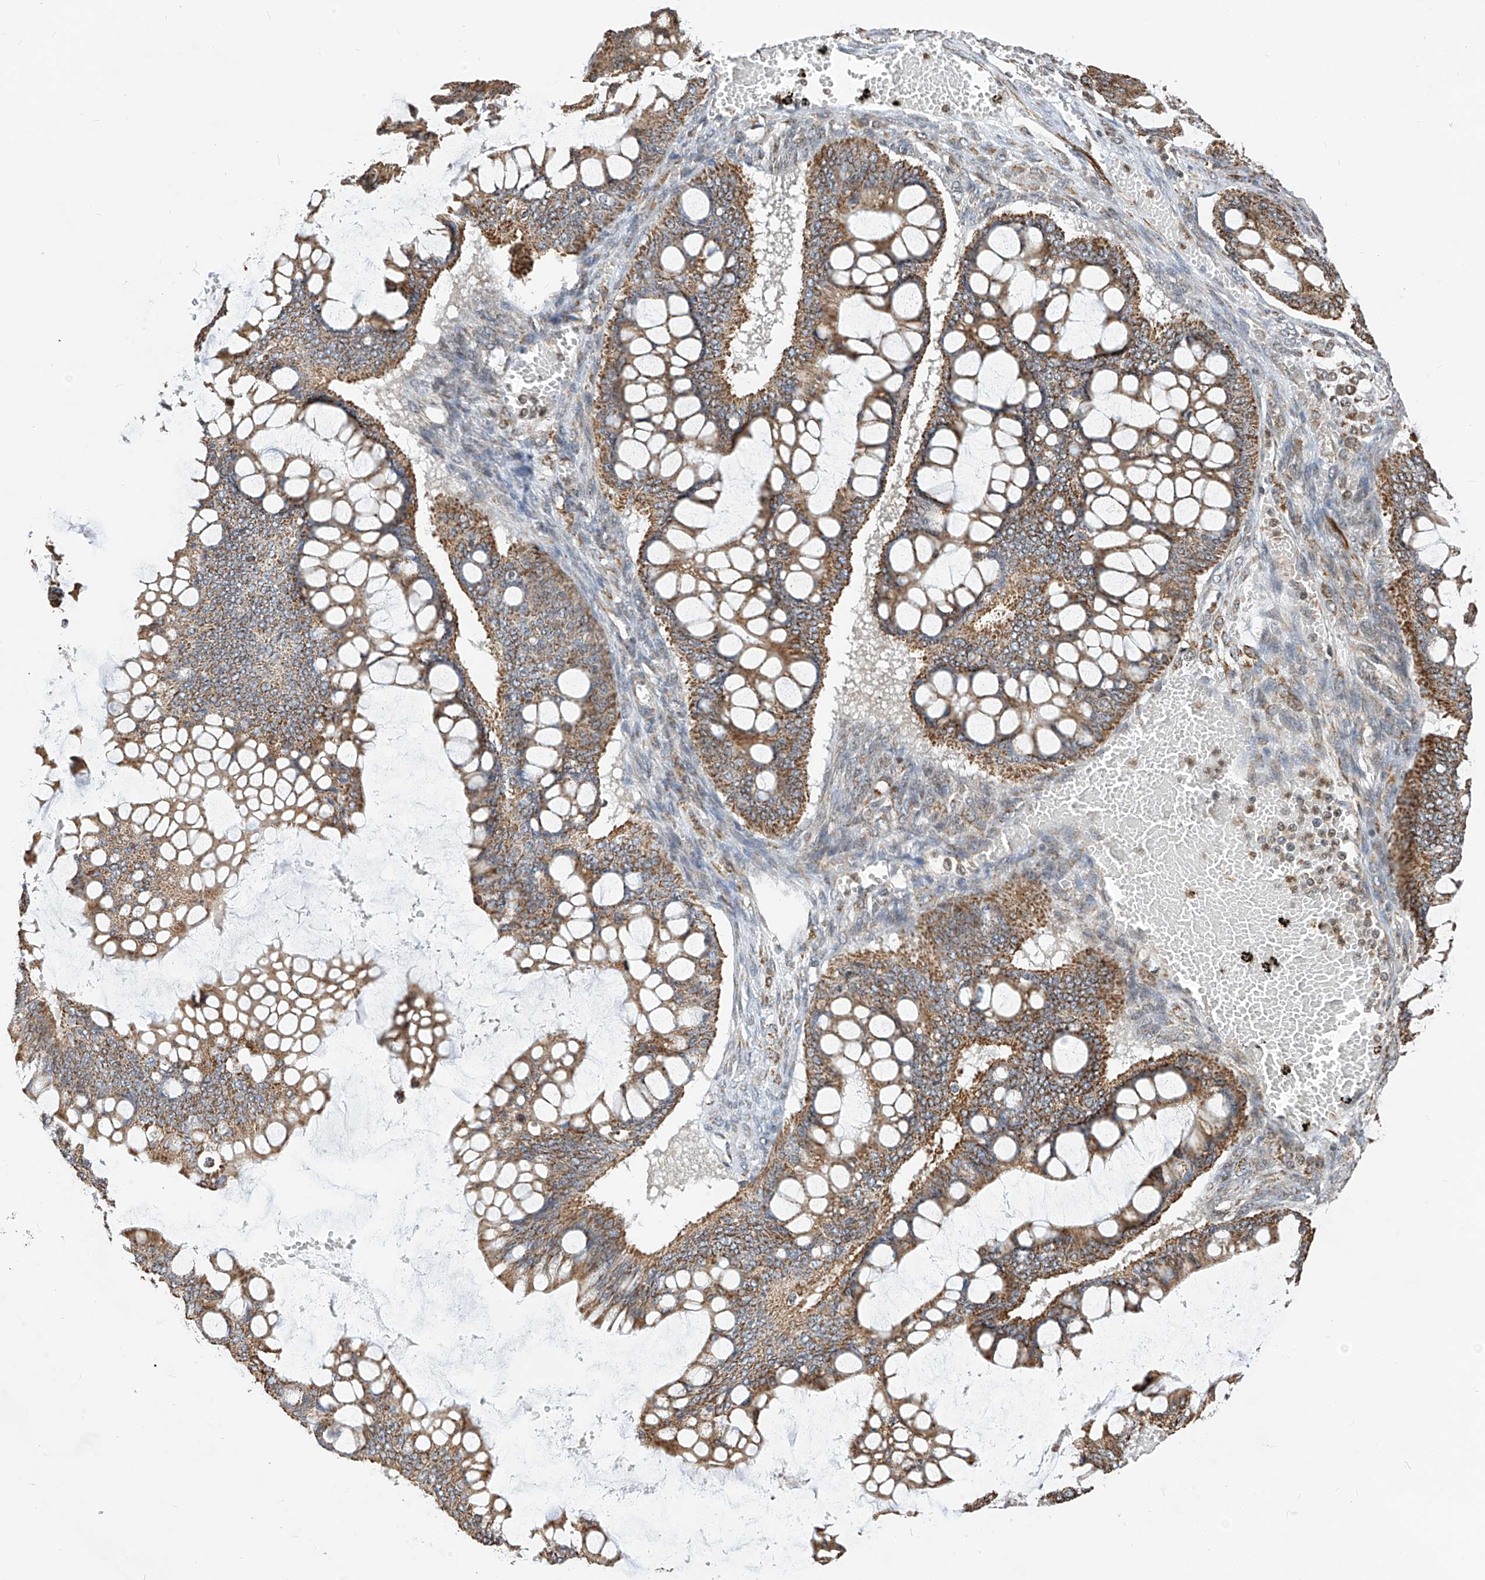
{"staining": {"intensity": "moderate", "quantity": ">75%", "location": "cytoplasmic/membranous"}, "tissue": "ovarian cancer", "cell_type": "Tumor cells", "image_type": "cancer", "snomed": [{"axis": "morphology", "description": "Cystadenocarcinoma, mucinous, NOS"}, {"axis": "topography", "description": "Ovary"}], "caption": "Immunohistochemical staining of ovarian cancer reveals moderate cytoplasmic/membranous protein expression in approximately >75% of tumor cells. (DAB = brown stain, brightfield microscopy at high magnification).", "gene": "TTLL8", "patient": {"sex": "female", "age": 73}}